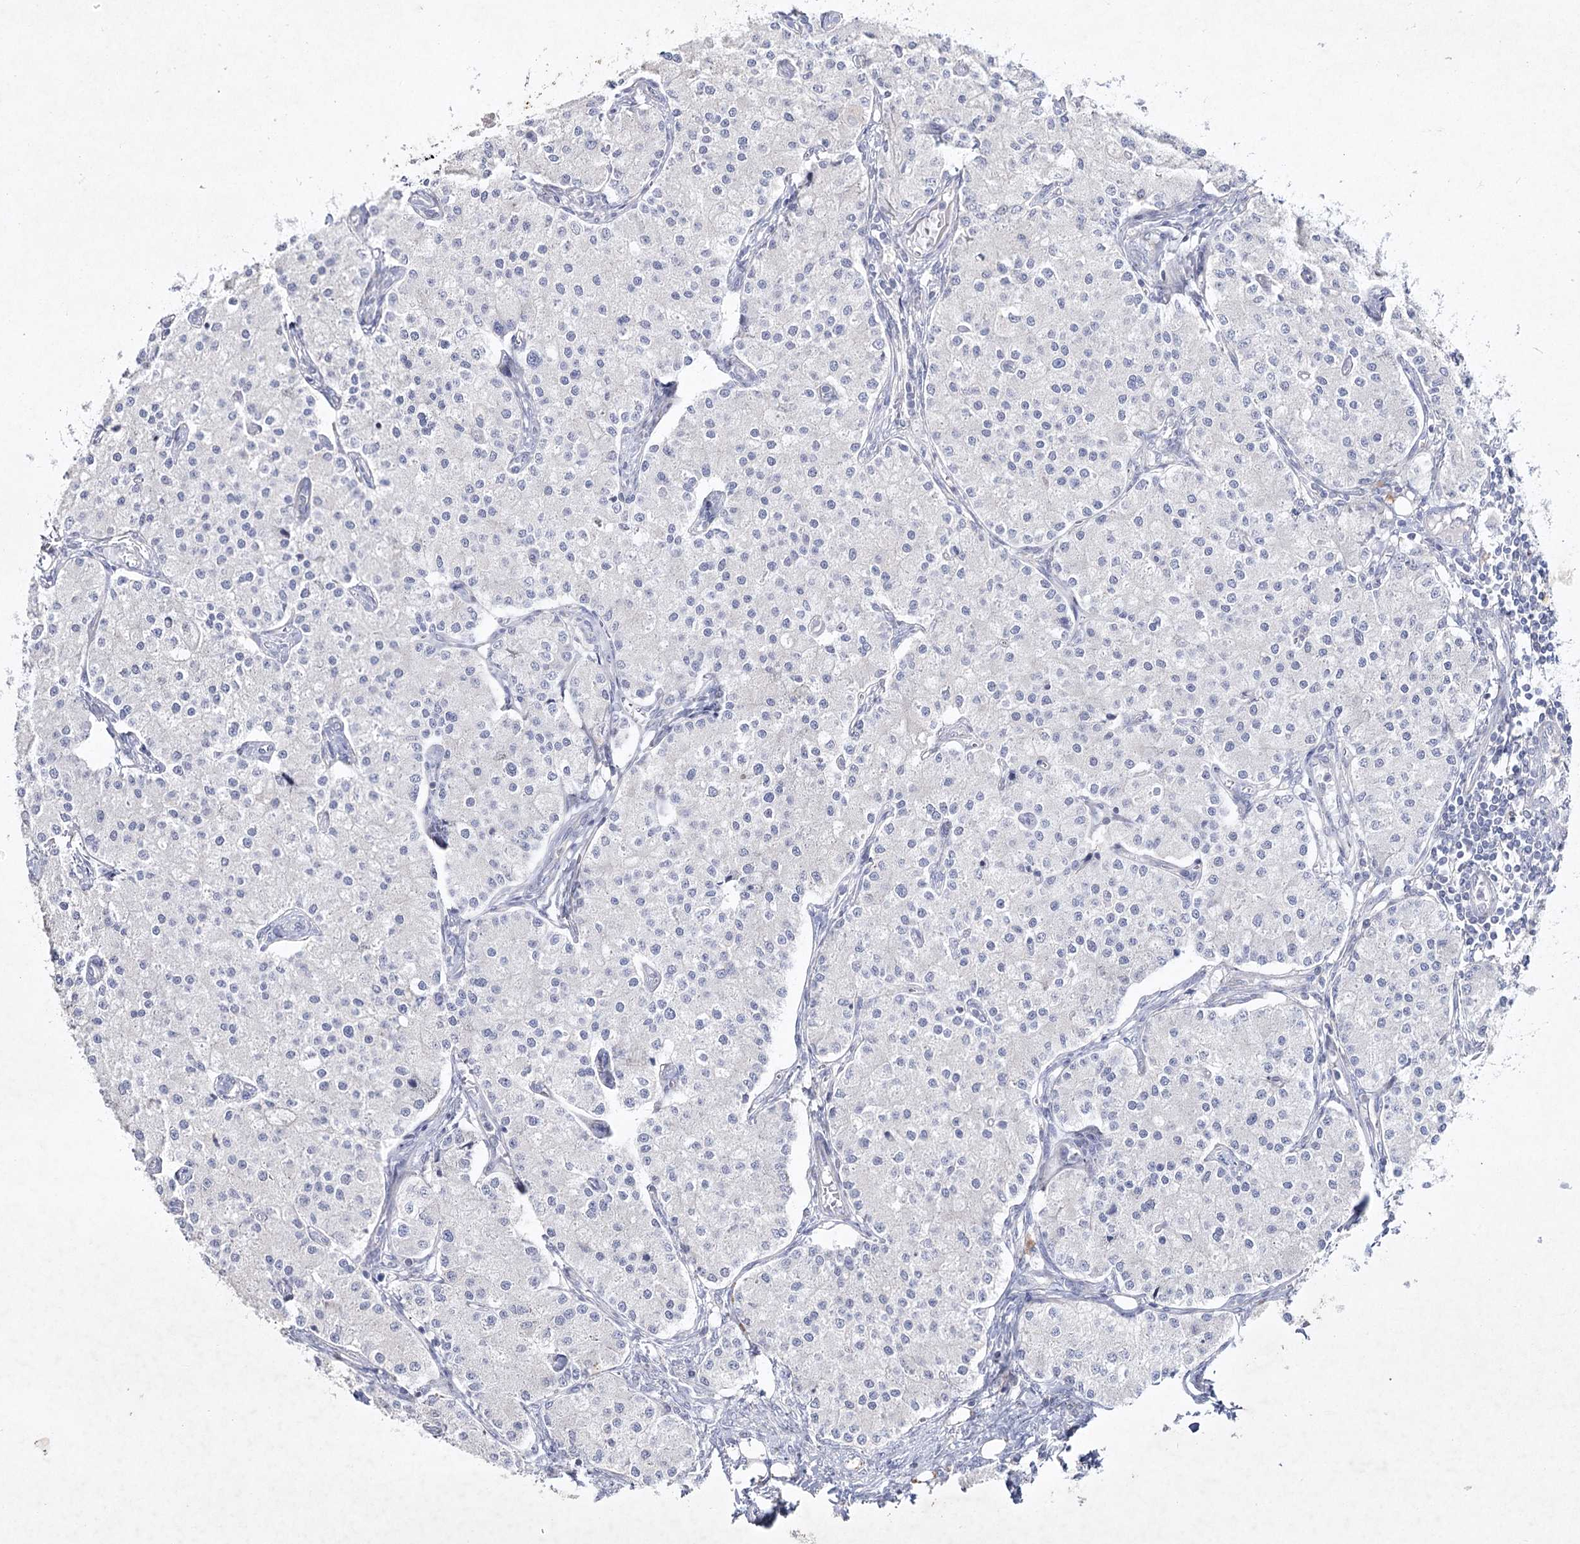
{"staining": {"intensity": "negative", "quantity": "none", "location": "none"}, "tissue": "carcinoid", "cell_type": "Tumor cells", "image_type": "cancer", "snomed": [{"axis": "morphology", "description": "Carcinoid, malignant, NOS"}, {"axis": "topography", "description": "Colon"}], "caption": "Immunohistochemistry (IHC) photomicrograph of carcinoid (malignant) stained for a protein (brown), which shows no staining in tumor cells. The staining is performed using DAB (3,3'-diaminobenzidine) brown chromogen with nuclei counter-stained in using hematoxylin.", "gene": "MAP3K13", "patient": {"sex": "female", "age": 52}}